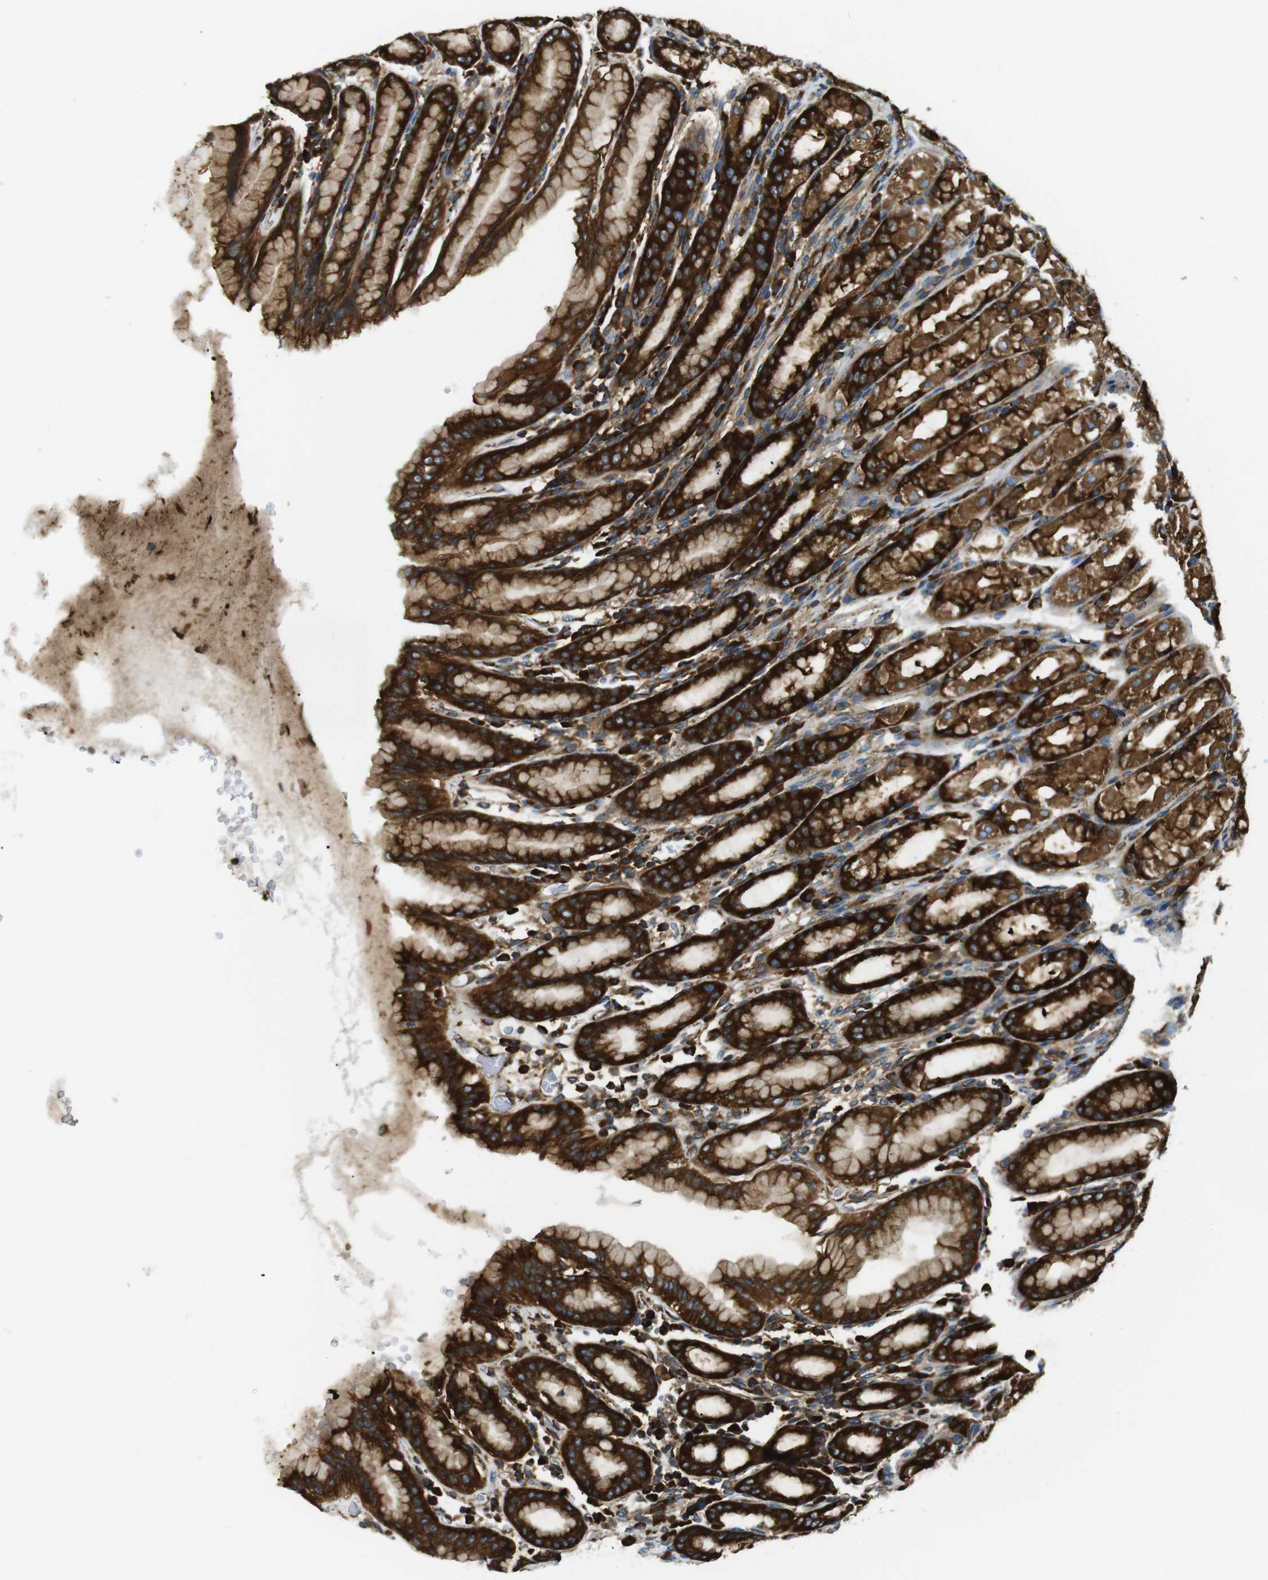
{"staining": {"intensity": "strong", "quantity": ">75%", "location": "cytoplasmic/membranous"}, "tissue": "stomach", "cell_type": "Glandular cells", "image_type": "normal", "snomed": [{"axis": "morphology", "description": "Normal tissue, NOS"}, {"axis": "topography", "description": "Stomach, upper"}], "caption": "High-power microscopy captured an IHC image of normal stomach, revealing strong cytoplasmic/membranous expression in approximately >75% of glandular cells.", "gene": "TSC1", "patient": {"sex": "male", "age": 68}}